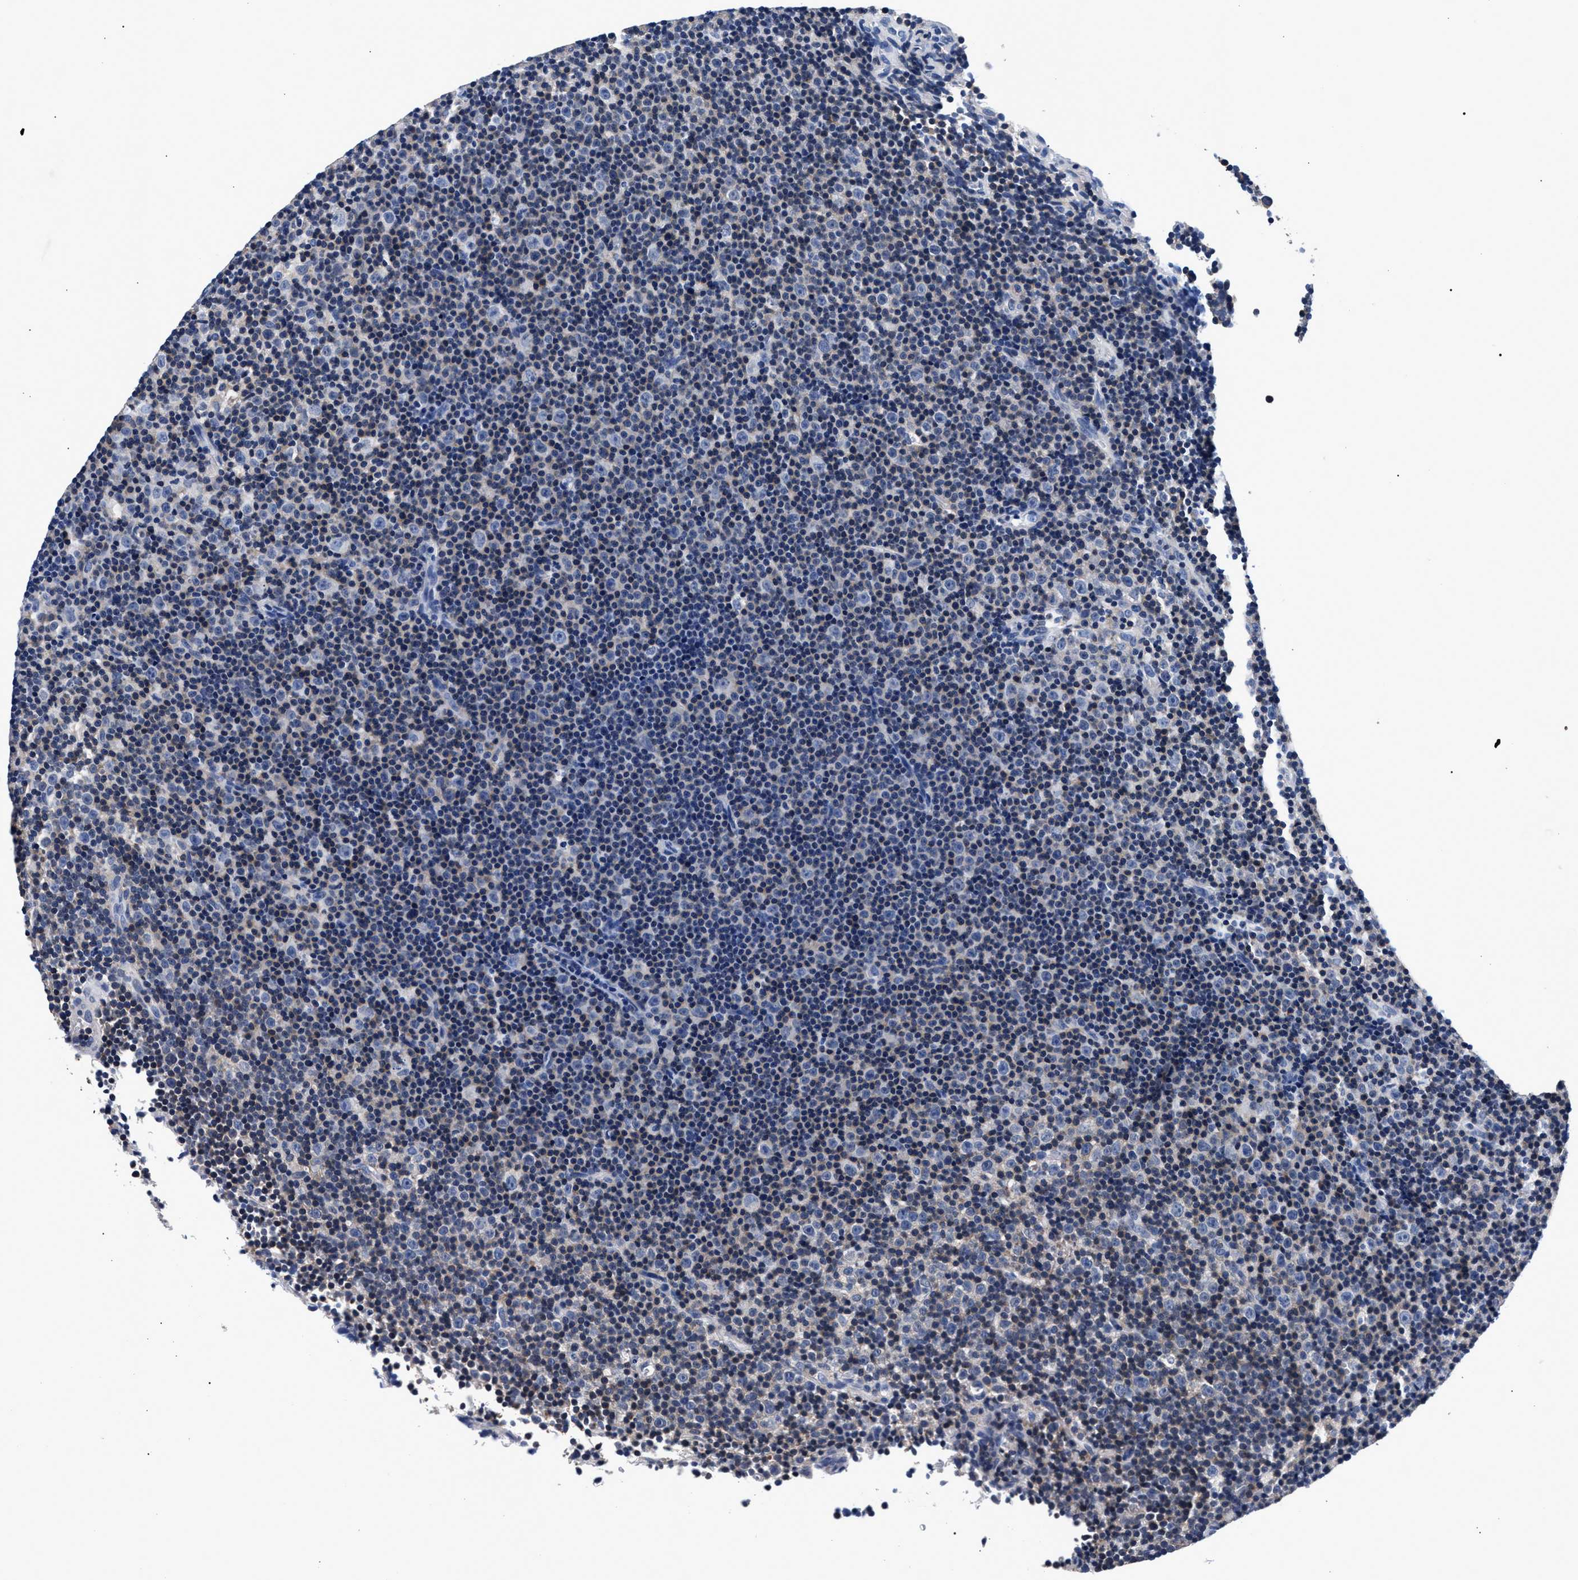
{"staining": {"intensity": "negative", "quantity": "none", "location": "none"}, "tissue": "lymphoma", "cell_type": "Tumor cells", "image_type": "cancer", "snomed": [{"axis": "morphology", "description": "Malignant lymphoma, non-Hodgkin's type, Low grade"}, {"axis": "topography", "description": "Lymph node"}], "caption": "This is an immunohistochemistry micrograph of human lymphoma. There is no expression in tumor cells.", "gene": "PHF24", "patient": {"sex": "female", "age": 67}}